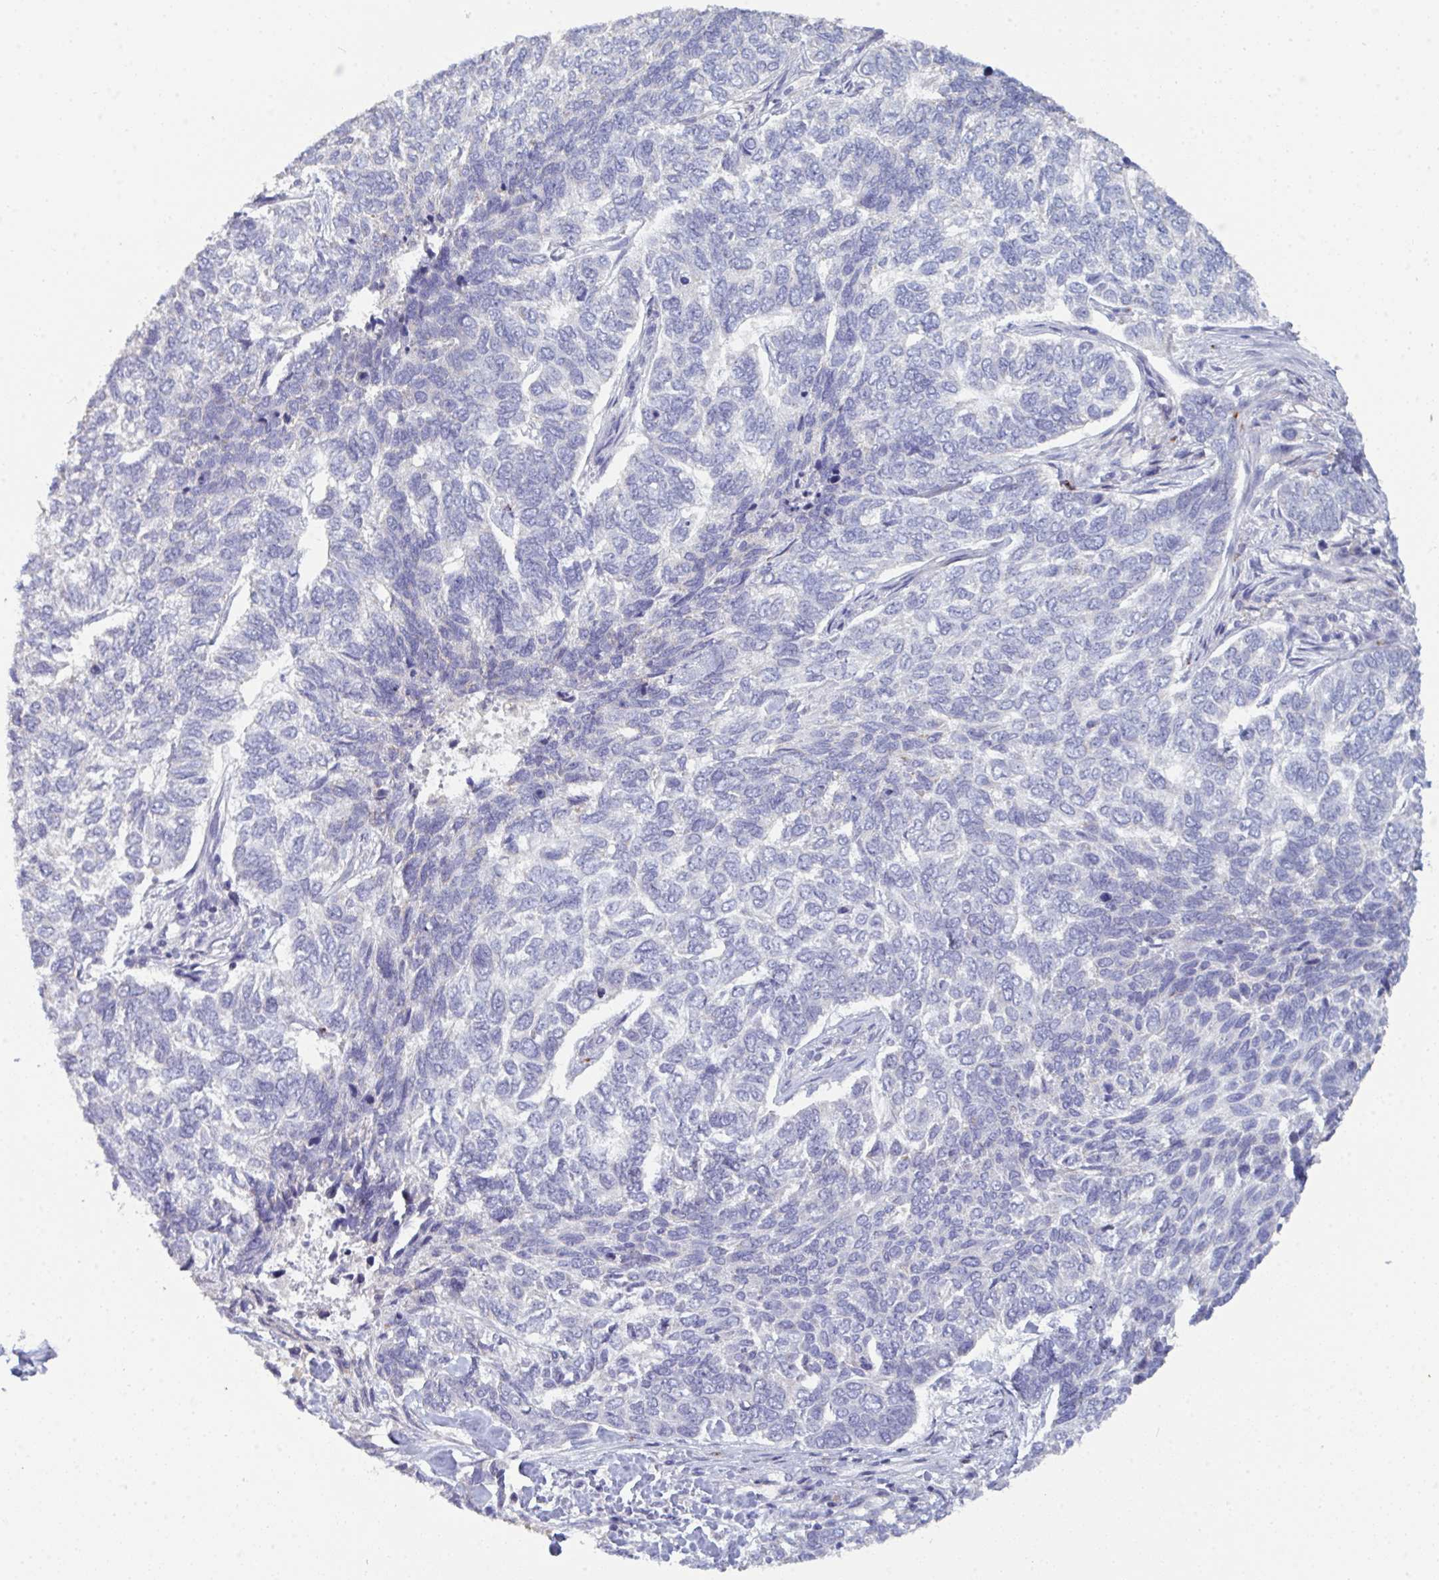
{"staining": {"intensity": "negative", "quantity": "none", "location": "none"}, "tissue": "skin cancer", "cell_type": "Tumor cells", "image_type": "cancer", "snomed": [{"axis": "morphology", "description": "Basal cell carcinoma"}, {"axis": "topography", "description": "Skin"}], "caption": "A photomicrograph of human skin basal cell carcinoma is negative for staining in tumor cells.", "gene": "HGFAC", "patient": {"sex": "female", "age": 65}}